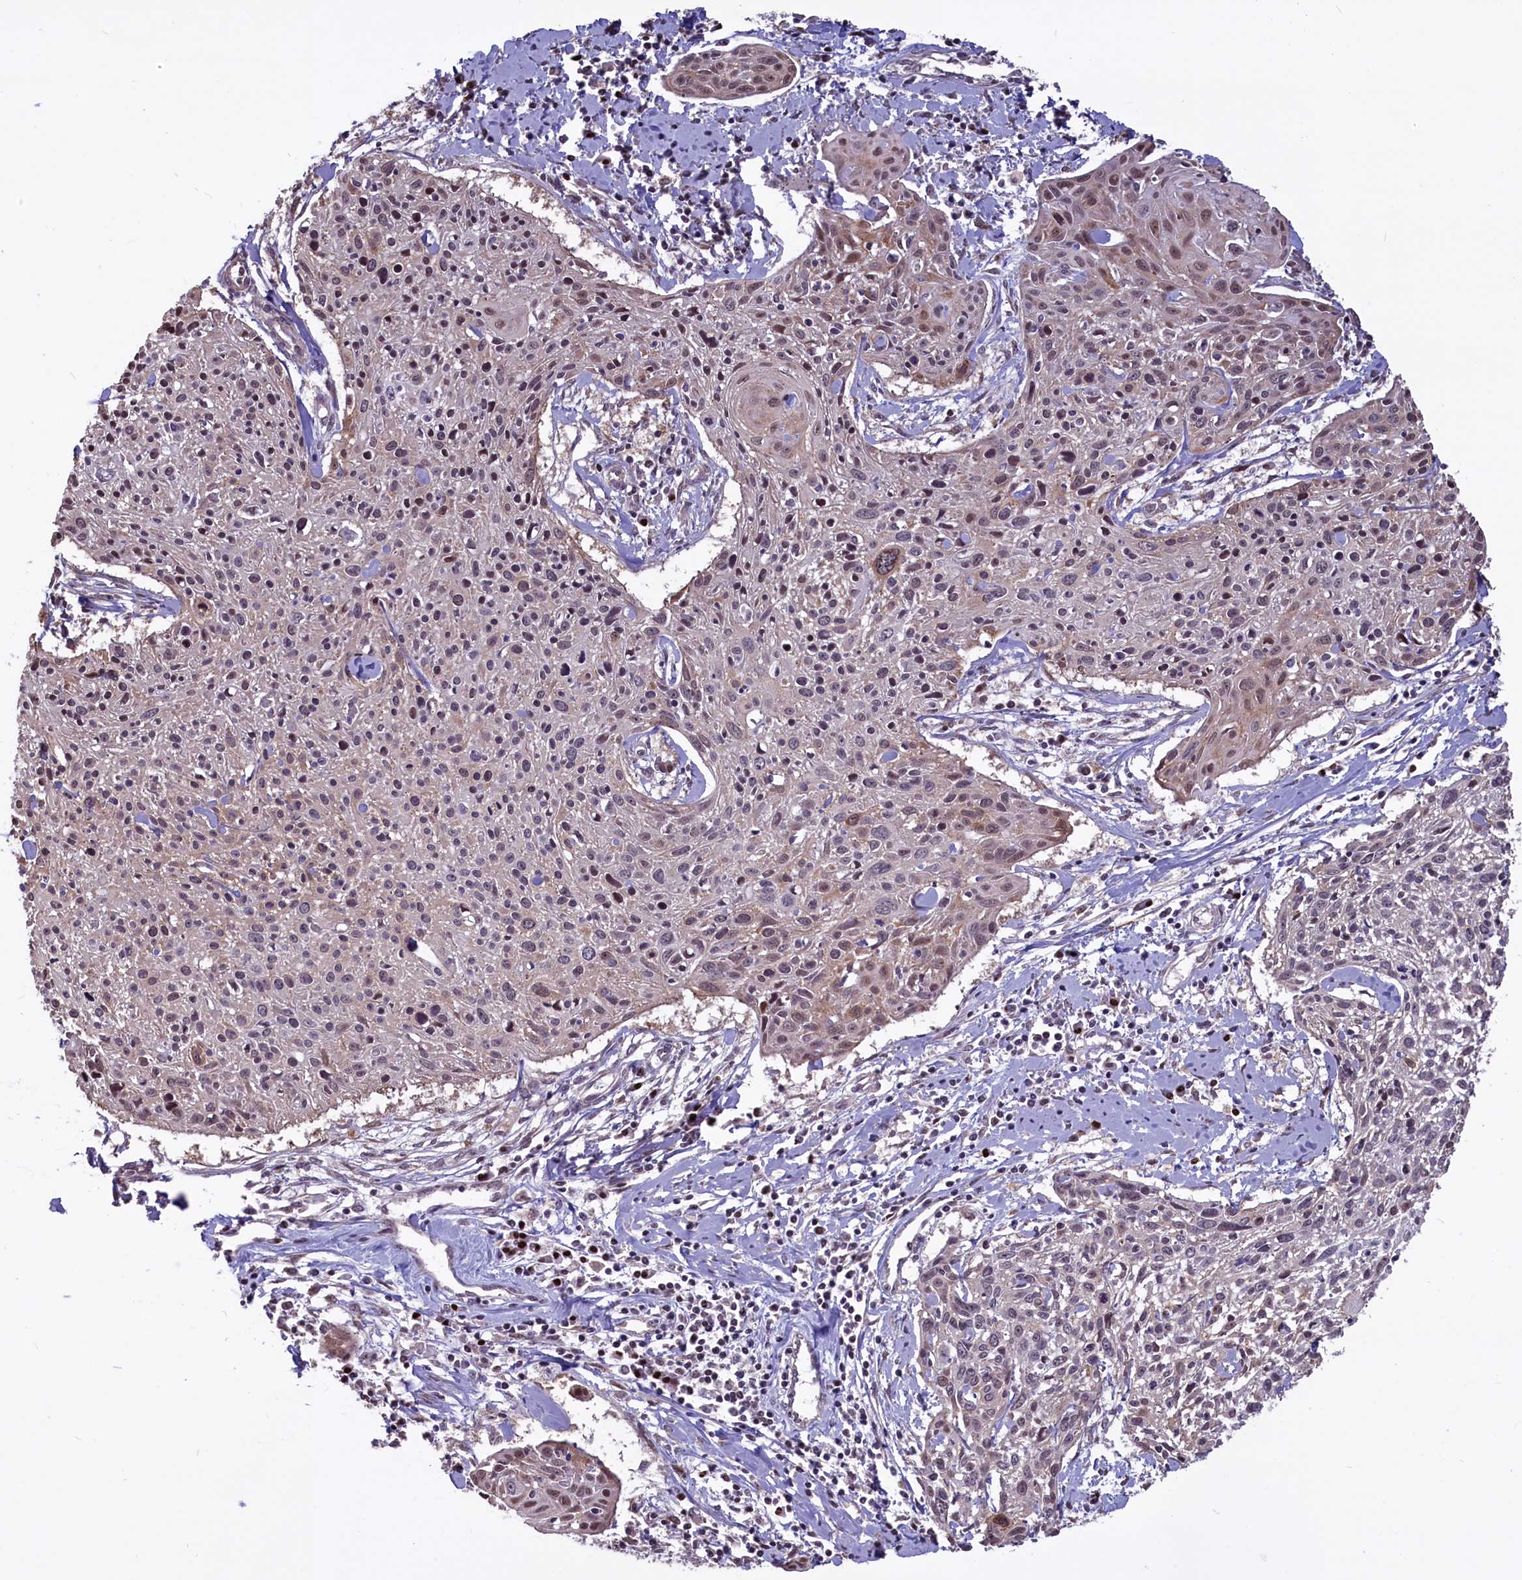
{"staining": {"intensity": "moderate", "quantity": "<25%", "location": "nuclear"}, "tissue": "cervical cancer", "cell_type": "Tumor cells", "image_type": "cancer", "snomed": [{"axis": "morphology", "description": "Squamous cell carcinoma, NOS"}, {"axis": "topography", "description": "Cervix"}], "caption": "Brown immunohistochemical staining in human cervical cancer (squamous cell carcinoma) displays moderate nuclear positivity in about <25% of tumor cells.", "gene": "SHFL", "patient": {"sex": "female", "age": 51}}